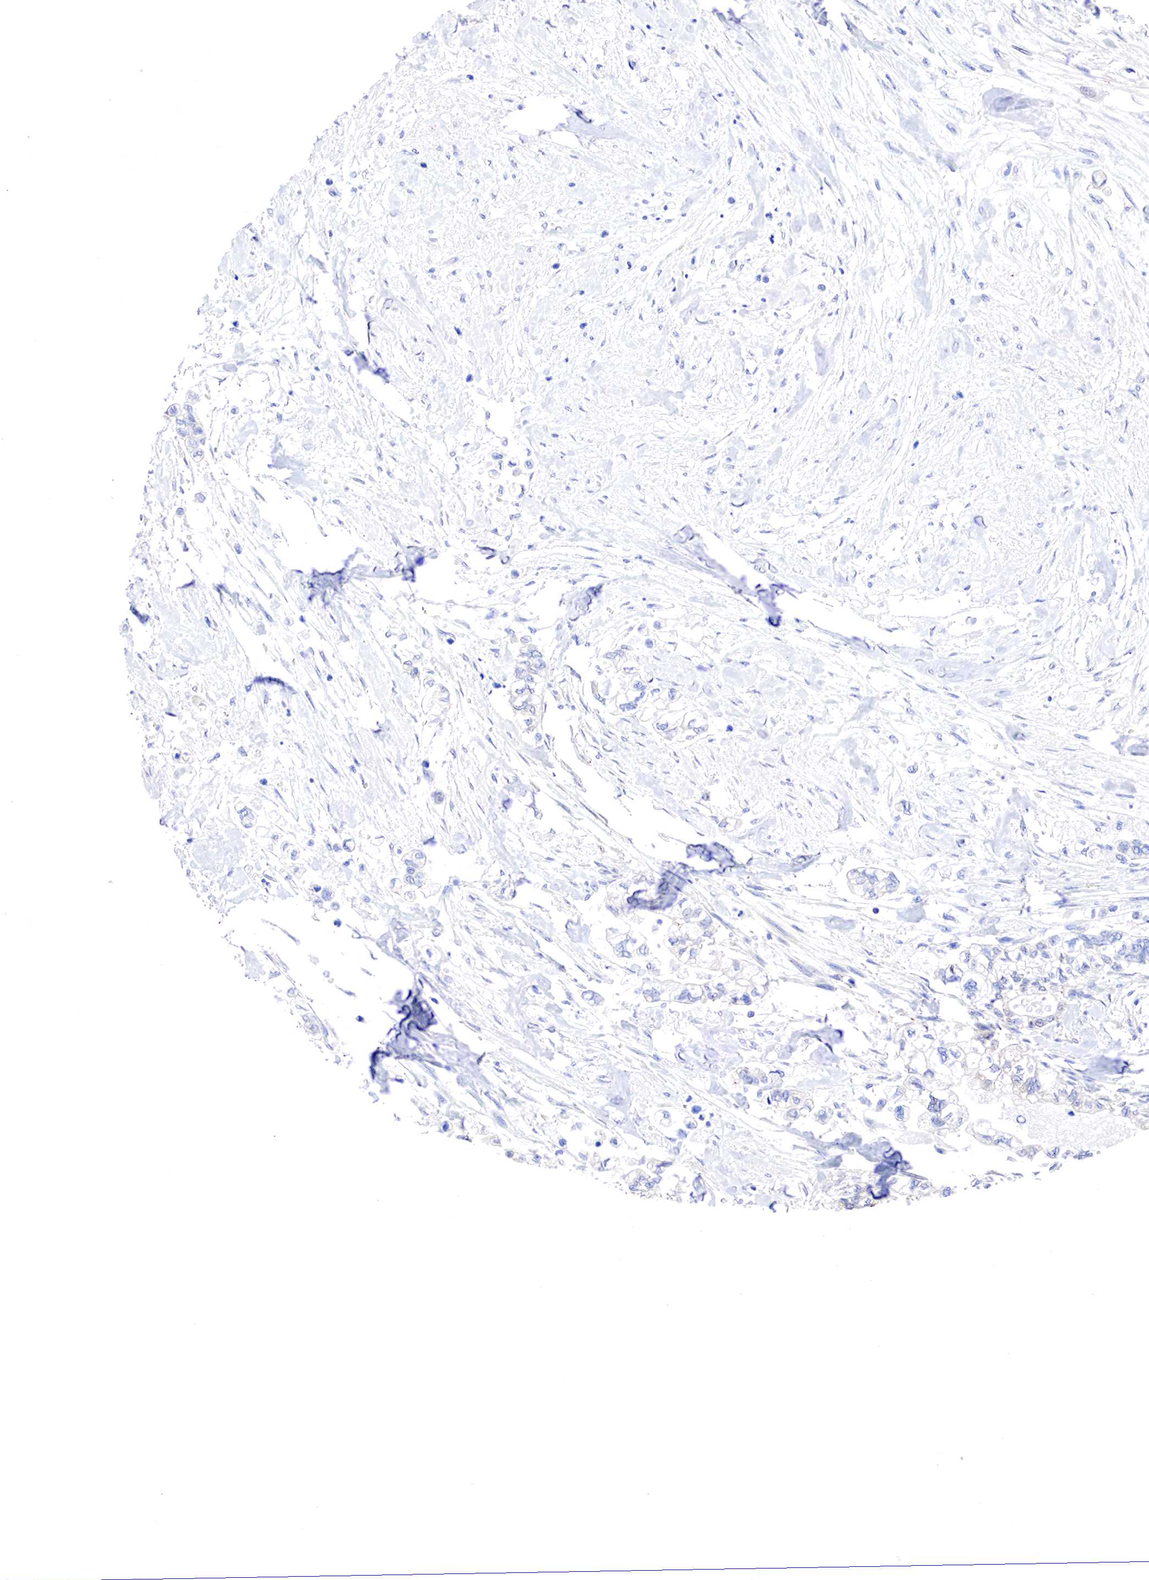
{"staining": {"intensity": "negative", "quantity": "none", "location": "none"}, "tissue": "pancreatic cancer", "cell_type": "Tumor cells", "image_type": "cancer", "snomed": [{"axis": "morphology", "description": "Adenocarcinoma, NOS"}, {"axis": "topography", "description": "Pancreas"}], "caption": "DAB (3,3'-diaminobenzidine) immunohistochemical staining of pancreatic cancer (adenocarcinoma) demonstrates no significant expression in tumor cells.", "gene": "PABIR2", "patient": {"sex": "male", "age": 79}}